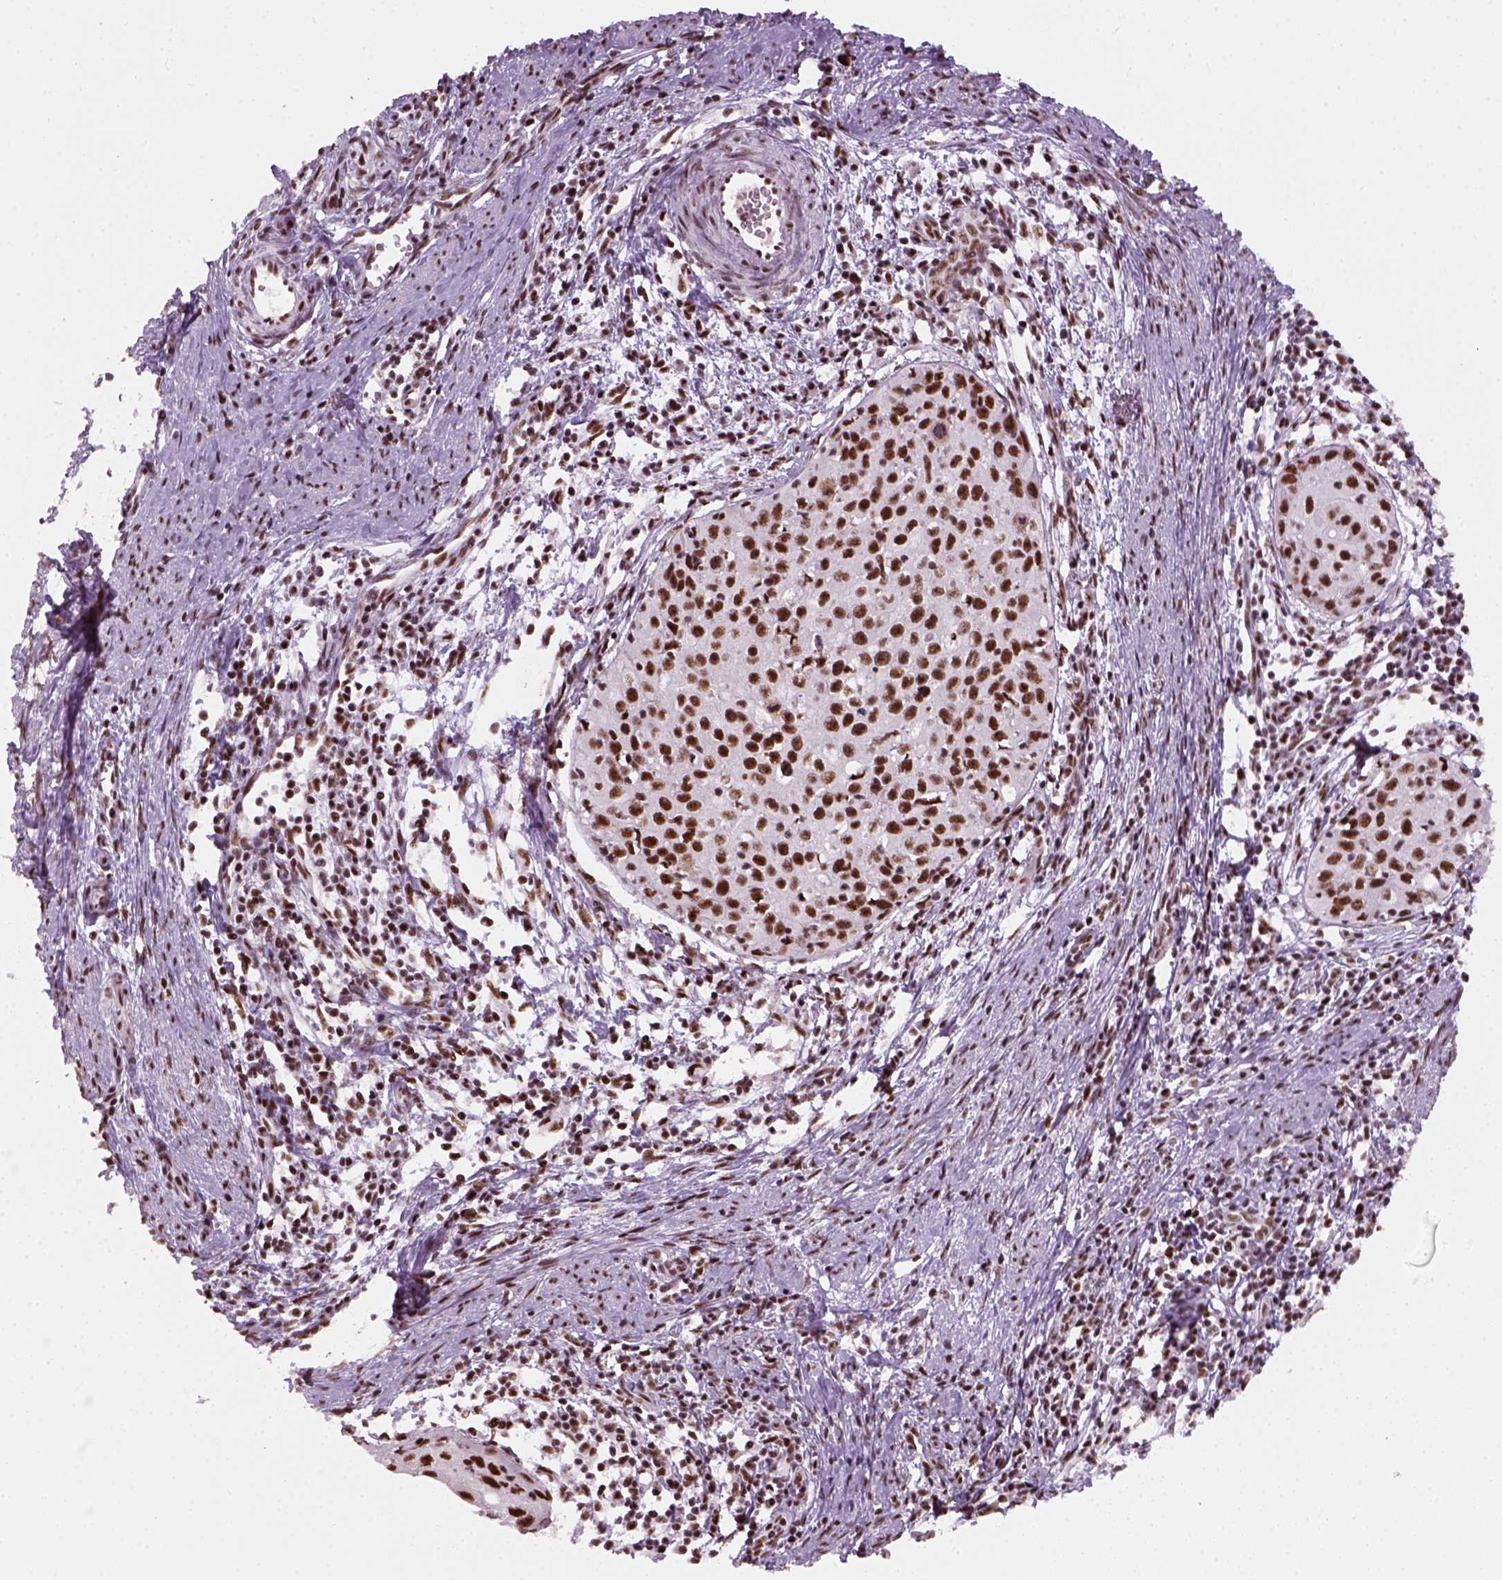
{"staining": {"intensity": "strong", "quantity": ">75%", "location": "nuclear"}, "tissue": "cervical cancer", "cell_type": "Tumor cells", "image_type": "cancer", "snomed": [{"axis": "morphology", "description": "Squamous cell carcinoma, NOS"}, {"axis": "topography", "description": "Cervix"}], "caption": "A brown stain shows strong nuclear positivity of a protein in cervical cancer (squamous cell carcinoma) tumor cells. The protein of interest is shown in brown color, while the nuclei are stained blue.", "gene": "GTF2F1", "patient": {"sex": "female", "age": 40}}